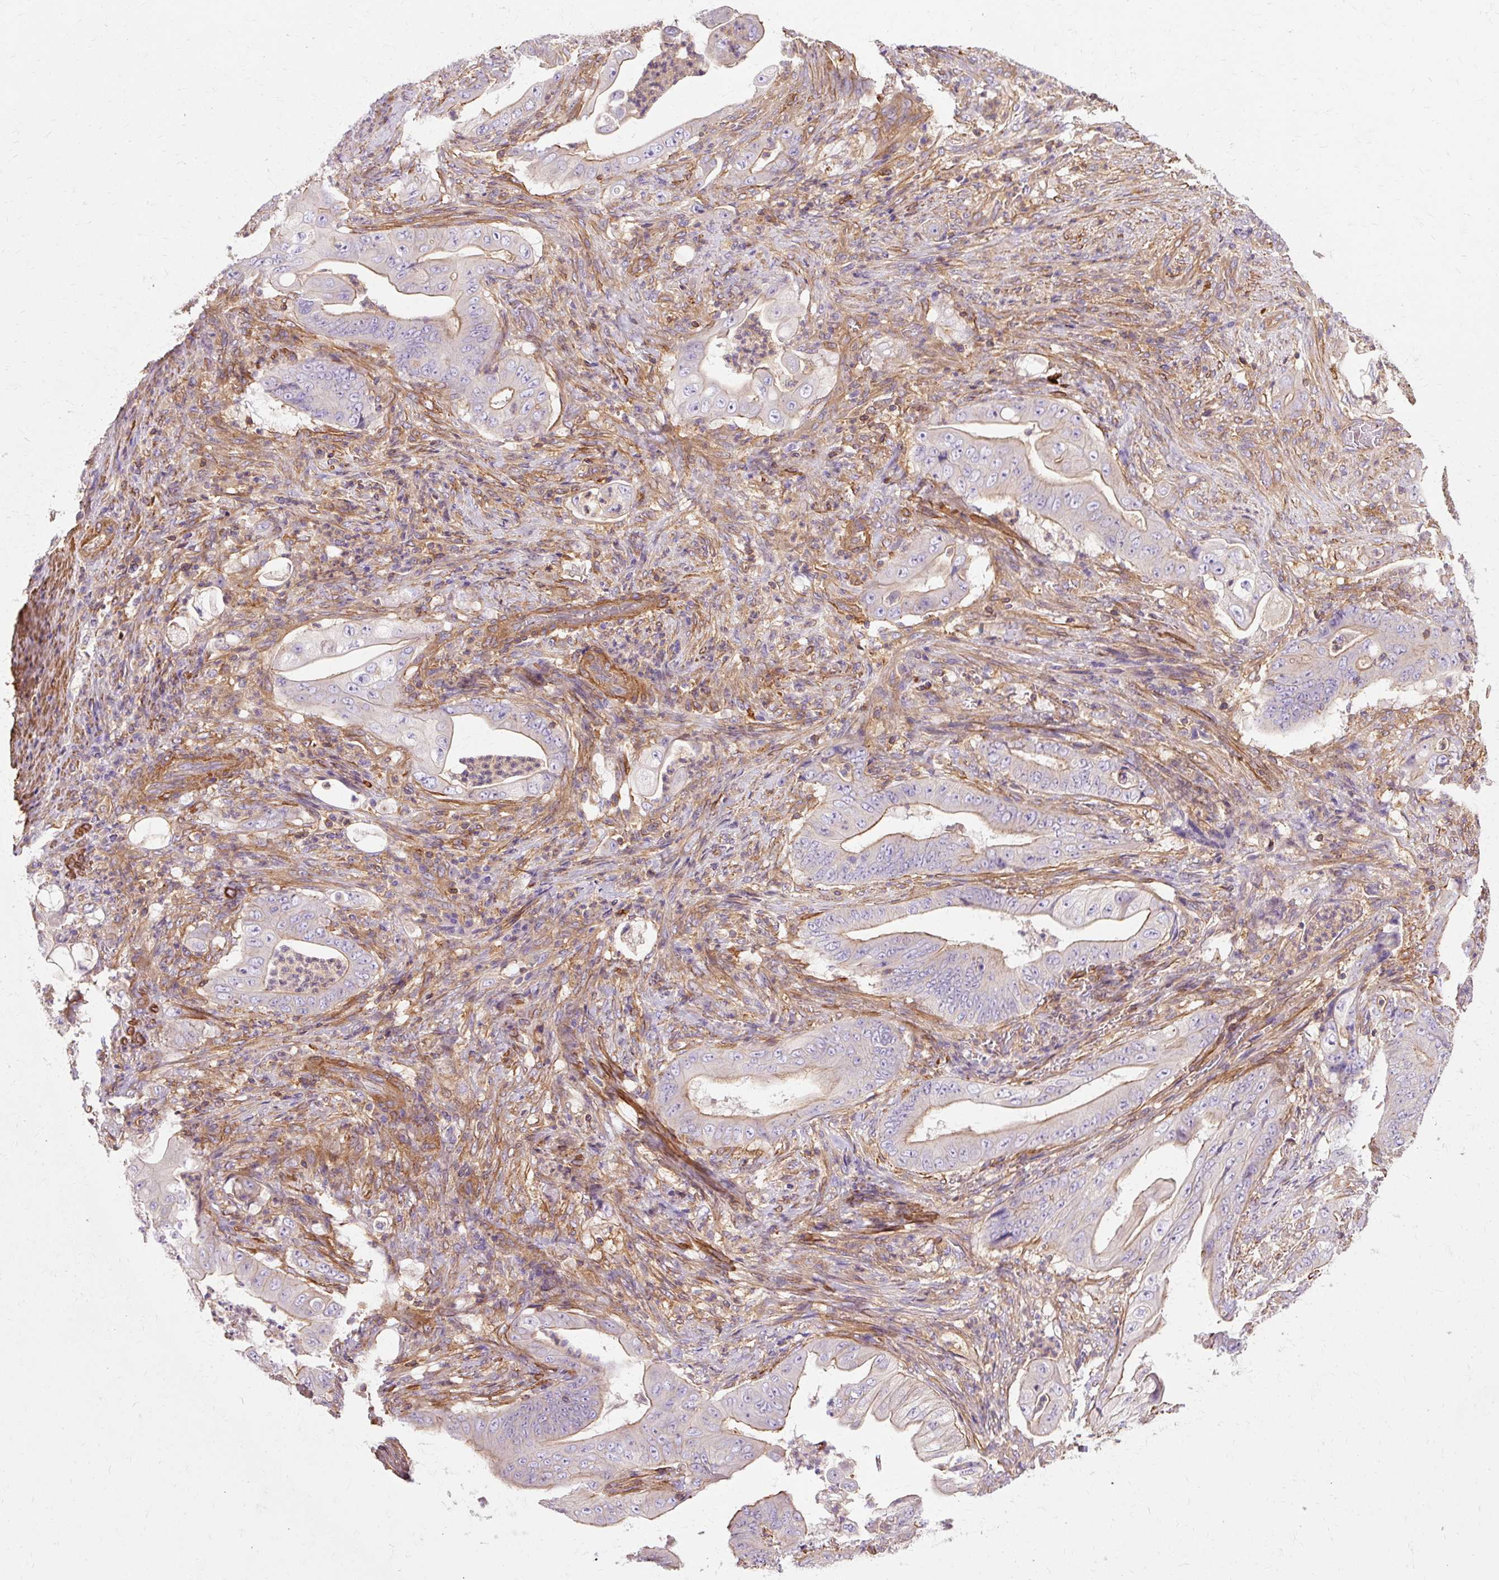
{"staining": {"intensity": "moderate", "quantity": "<25%", "location": "cytoplasmic/membranous"}, "tissue": "stomach cancer", "cell_type": "Tumor cells", "image_type": "cancer", "snomed": [{"axis": "morphology", "description": "Adenocarcinoma, NOS"}, {"axis": "topography", "description": "Stomach"}], "caption": "A brown stain highlights moderate cytoplasmic/membranous positivity of a protein in stomach cancer tumor cells.", "gene": "TBC1D2B", "patient": {"sex": "female", "age": 73}}